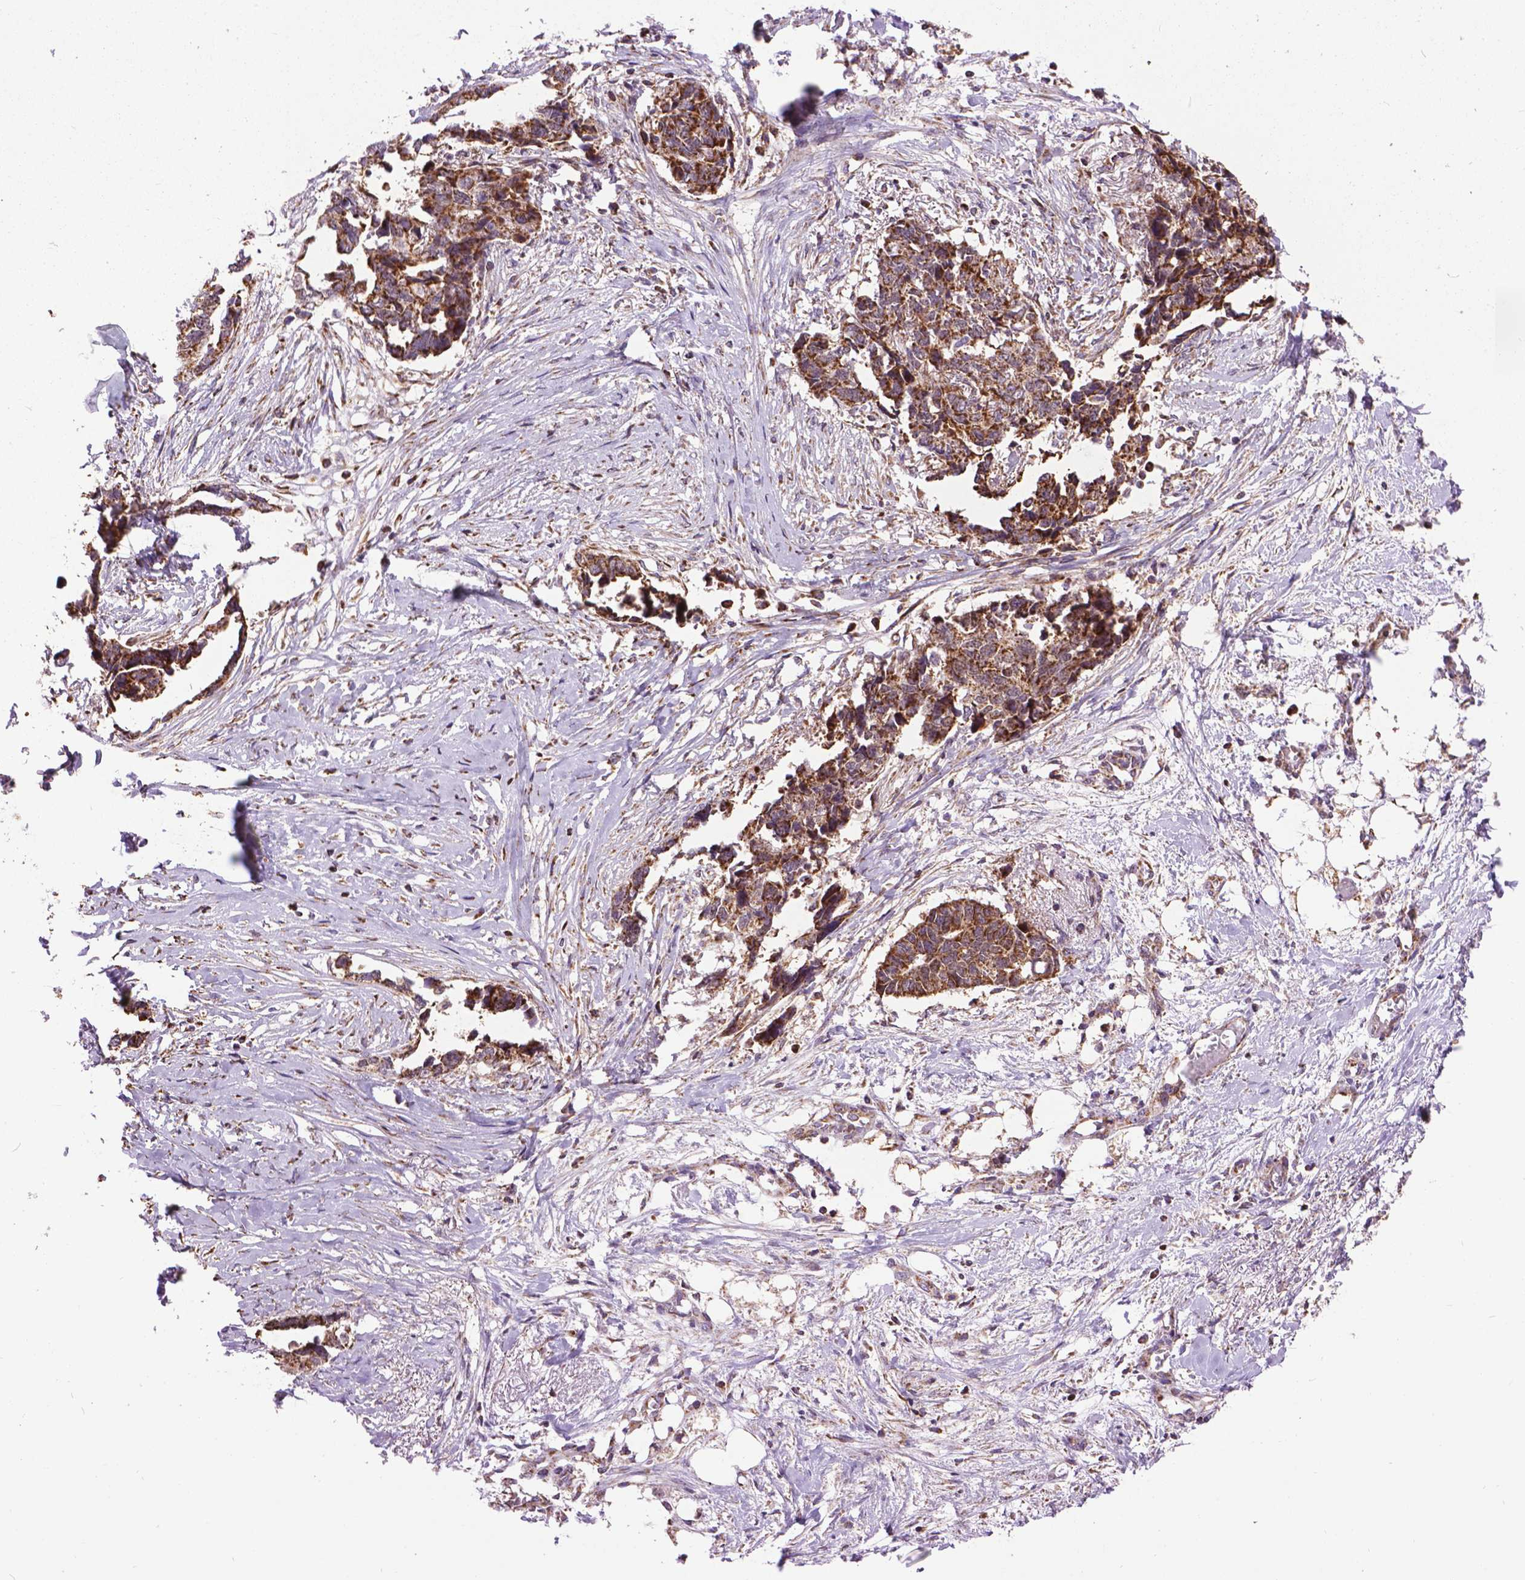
{"staining": {"intensity": "strong", "quantity": ">75%", "location": "cytoplasmic/membranous"}, "tissue": "ovarian cancer", "cell_type": "Tumor cells", "image_type": "cancer", "snomed": [{"axis": "morphology", "description": "Cystadenocarcinoma, serous, NOS"}, {"axis": "topography", "description": "Ovary"}], "caption": "Ovarian cancer stained with a protein marker displays strong staining in tumor cells.", "gene": "PYCR3", "patient": {"sex": "female", "age": 69}}